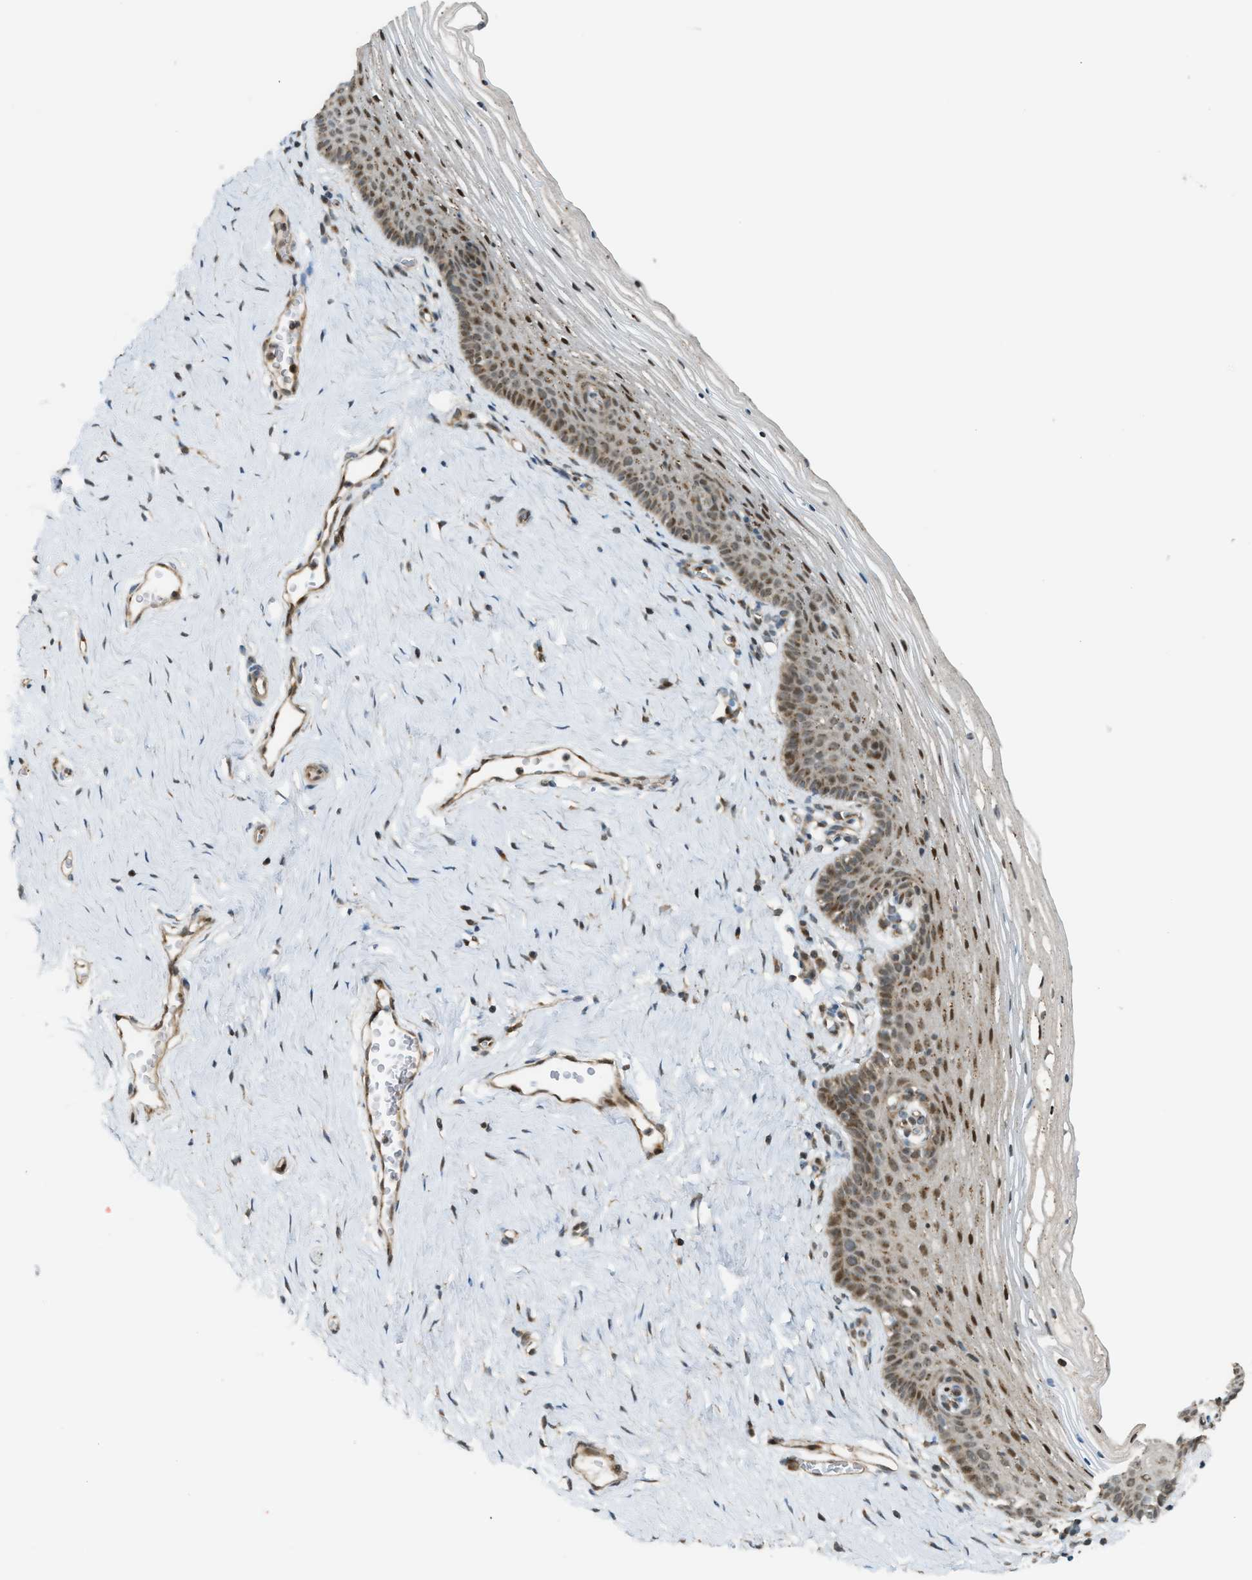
{"staining": {"intensity": "weak", "quantity": "25%-75%", "location": "cytoplasmic/membranous,nuclear"}, "tissue": "vagina", "cell_type": "Squamous epithelial cells", "image_type": "normal", "snomed": [{"axis": "morphology", "description": "Normal tissue, NOS"}, {"axis": "topography", "description": "Vagina"}], "caption": "This image displays immunohistochemistry staining of unremarkable vagina, with low weak cytoplasmic/membranous,nuclear positivity in approximately 25%-75% of squamous epithelial cells.", "gene": "CCDC186", "patient": {"sex": "female", "age": 32}}